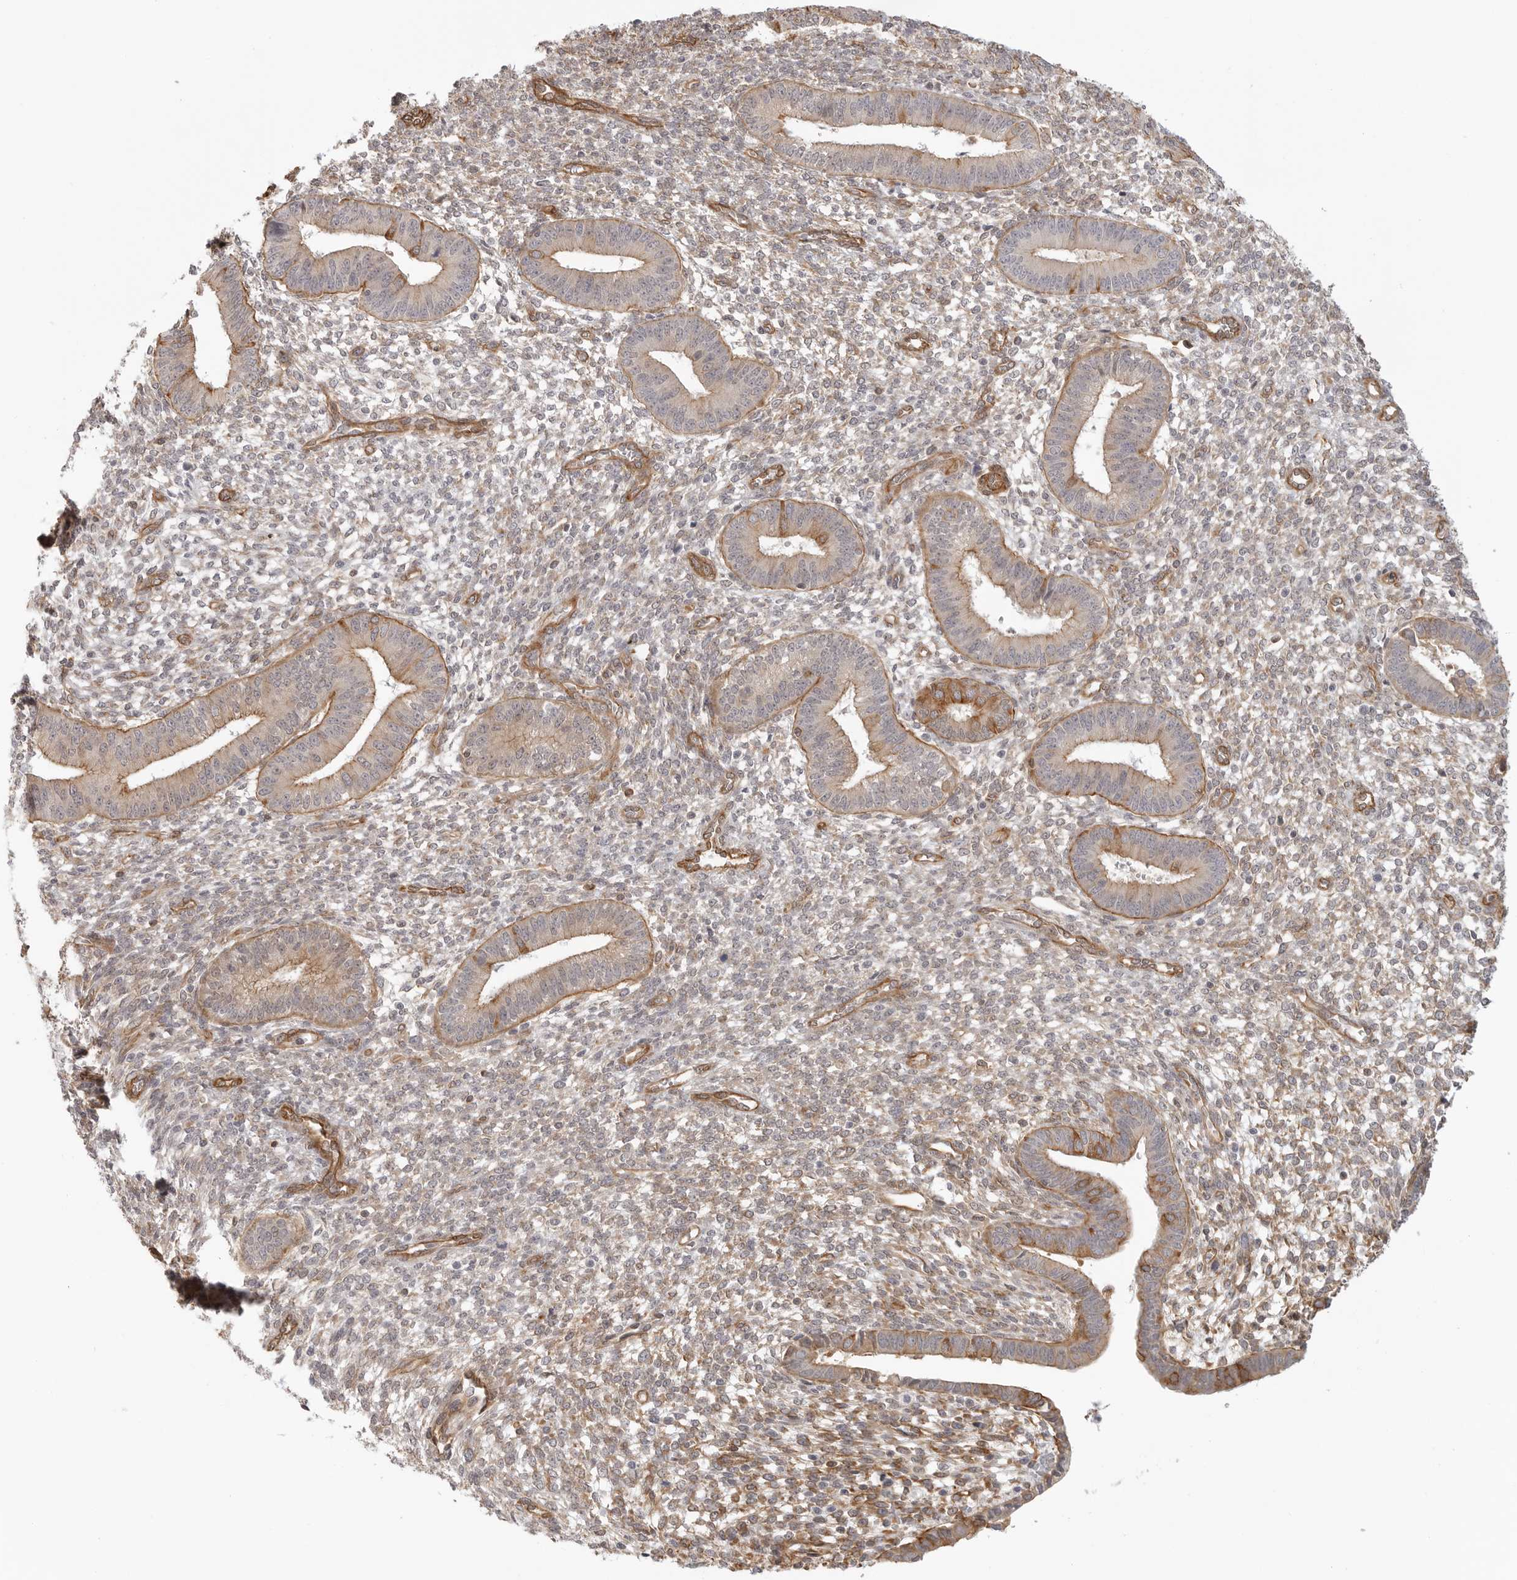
{"staining": {"intensity": "weak", "quantity": "<25%", "location": "cytoplasmic/membranous"}, "tissue": "endometrium", "cell_type": "Cells in endometrial stroma", "image_type": "normal", "snomed": [{"axis": "morphology", "description": "Normal tissue, NOS"}, {"axis": "topography", "description": "Endometrium"}], "caption": "Cells in endometrial stroma are negative for brown protein staining in normal endometrium. Brightfield microscopy of IHC stained with DAB (brown) and hematoxylin (blue), captured at high magnification.", "gene": "ATOH7", "patient": {"sex": "female", "age": 46}}